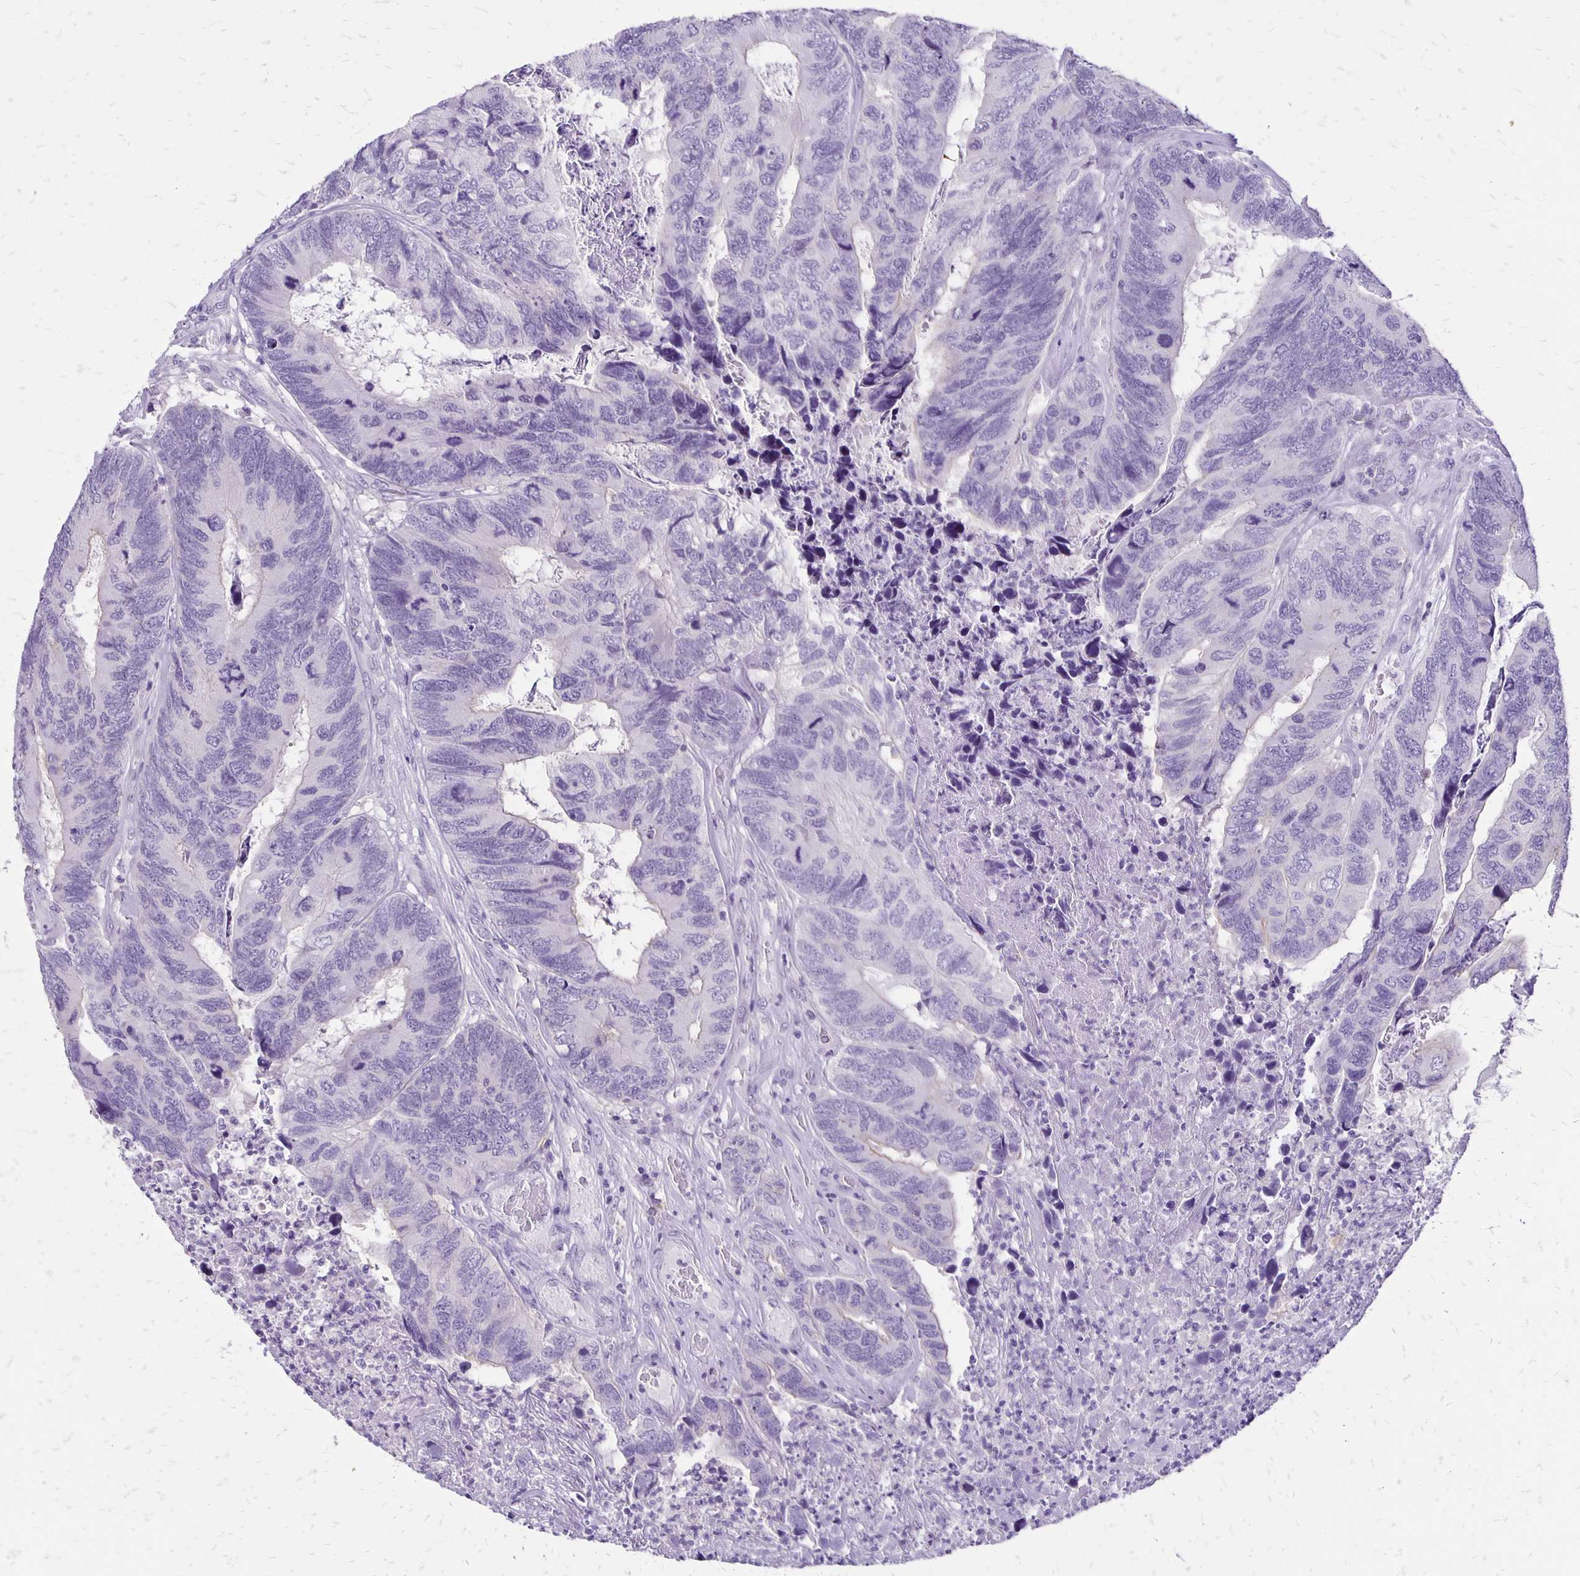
{"staining": {"intensity": "negative", "quantity": "none", "location": "none"}, "tissue": "colorectal cancer", "cell_type": "Tumor cells", "image_type": "cancer", "snomed": [{"axis": "morphology", "description": "Adenocarcinoma, NOS"}, {"axis": "topography", "description": "Colon"}], "caption": "Immunohistochemistry of human colorectal cancer (adenocarcinoma) reveals no positivity in tumor cells. Brightfield microscopy of IHC stained with DAB (brown) and hematoxylin (blue), captured at high magnification.", "gene": "ANKRD45", "patient": {"sex": "female", "age": 67}}